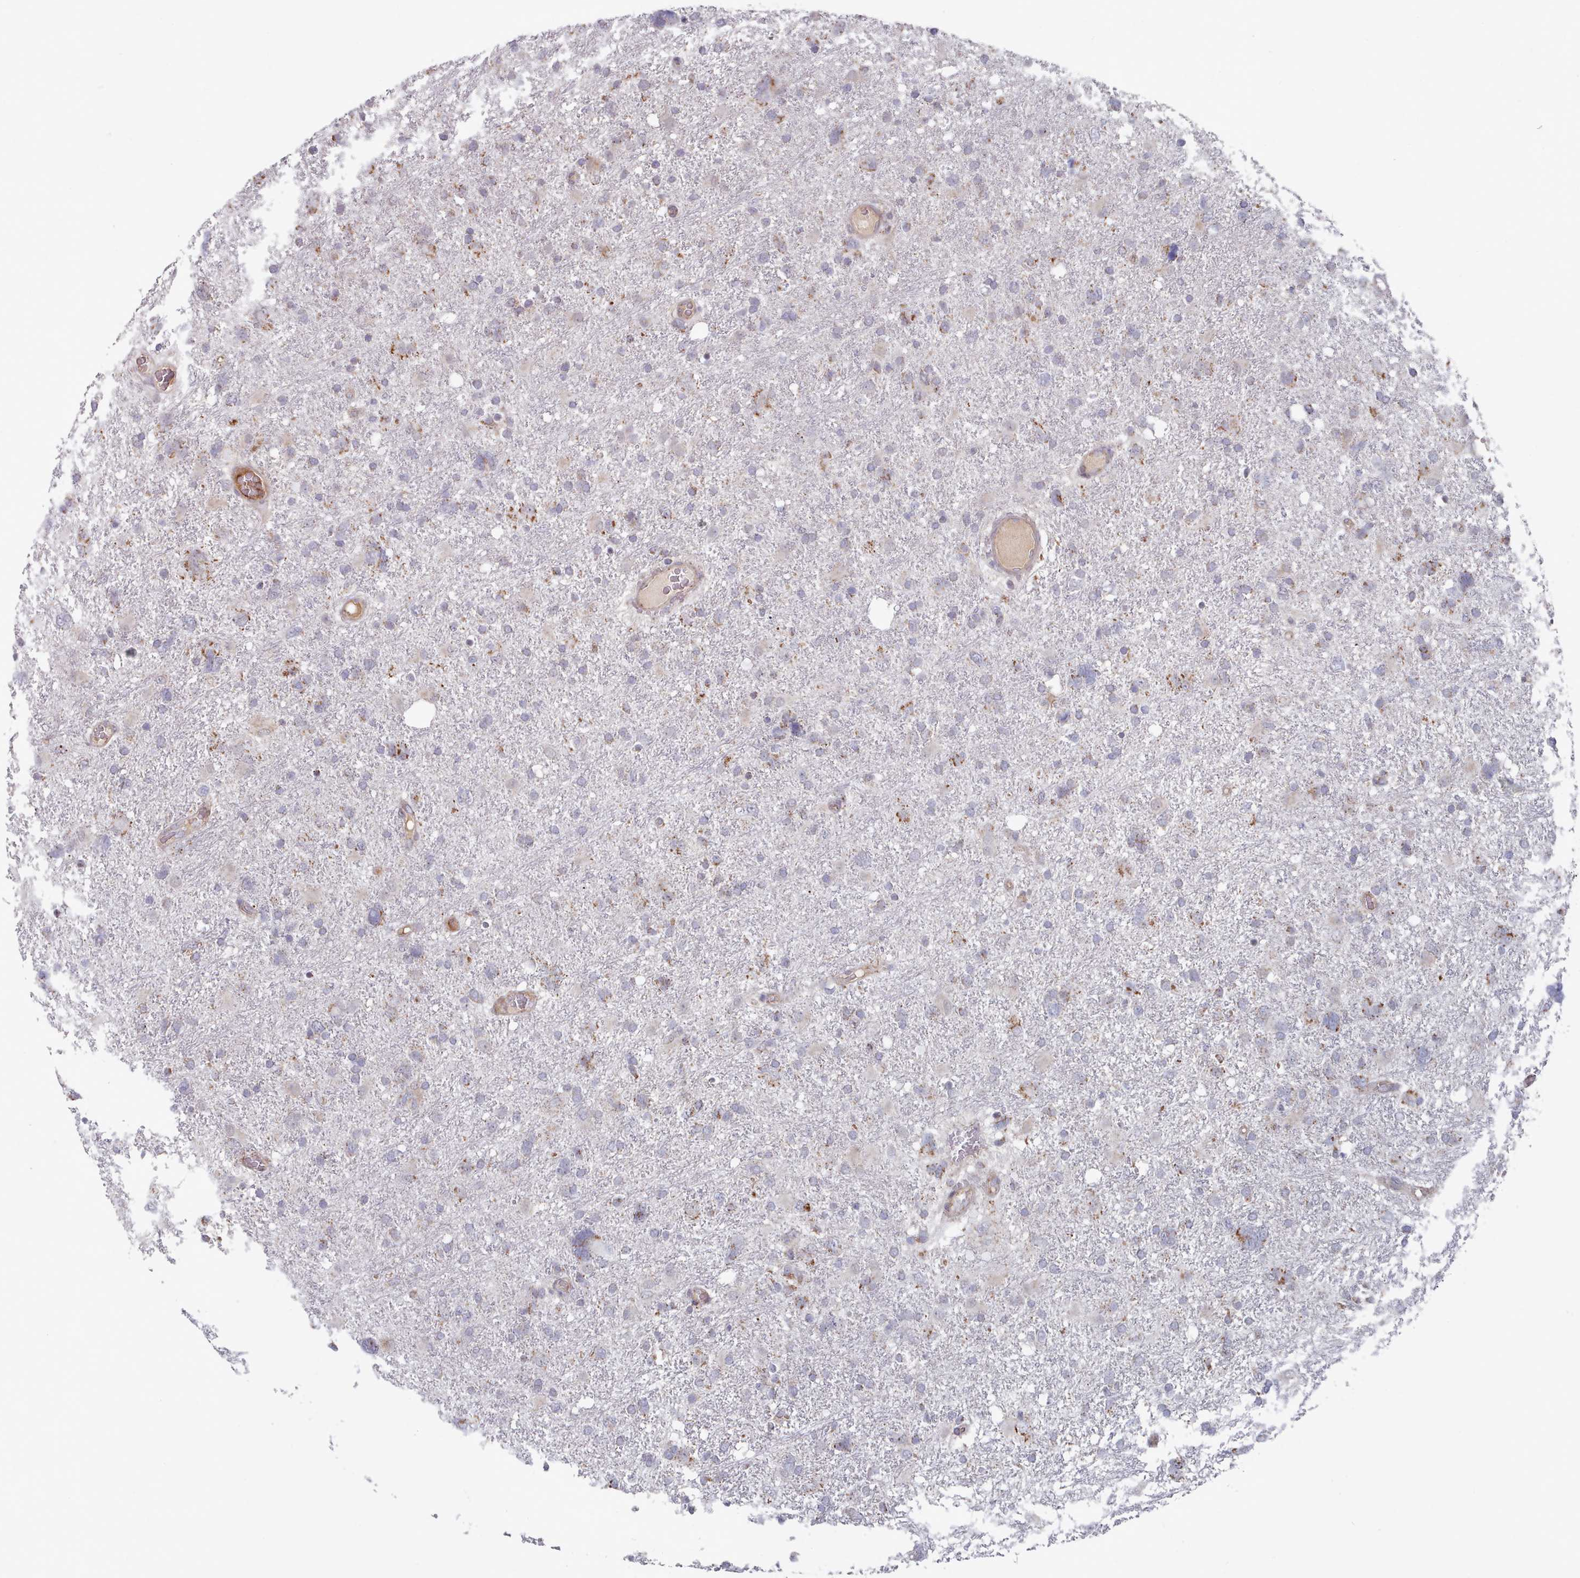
{"staining": {"intensity": "weak", "quantity": "25%-75%", "location": "cytoplasmic/membranous"}, "tissue": "glioma", "cell_type": "Tumor cells", "image_type": "cancer", "snomed": [{"axis": "morphology", "description": "Glioma, malignant, High grade"}, {"axis": "topography", "description": "Brain"}], "caption": "Tumor cells exhibit low levels of weak cytoplasmic/membranous expression in approximately 25%-75% of cells in human glioma. The protein is shown in brown color, while the nuclei are stained blue.", "gene": "TRARG1", "patient": {"sex": "male", "age": 61}}